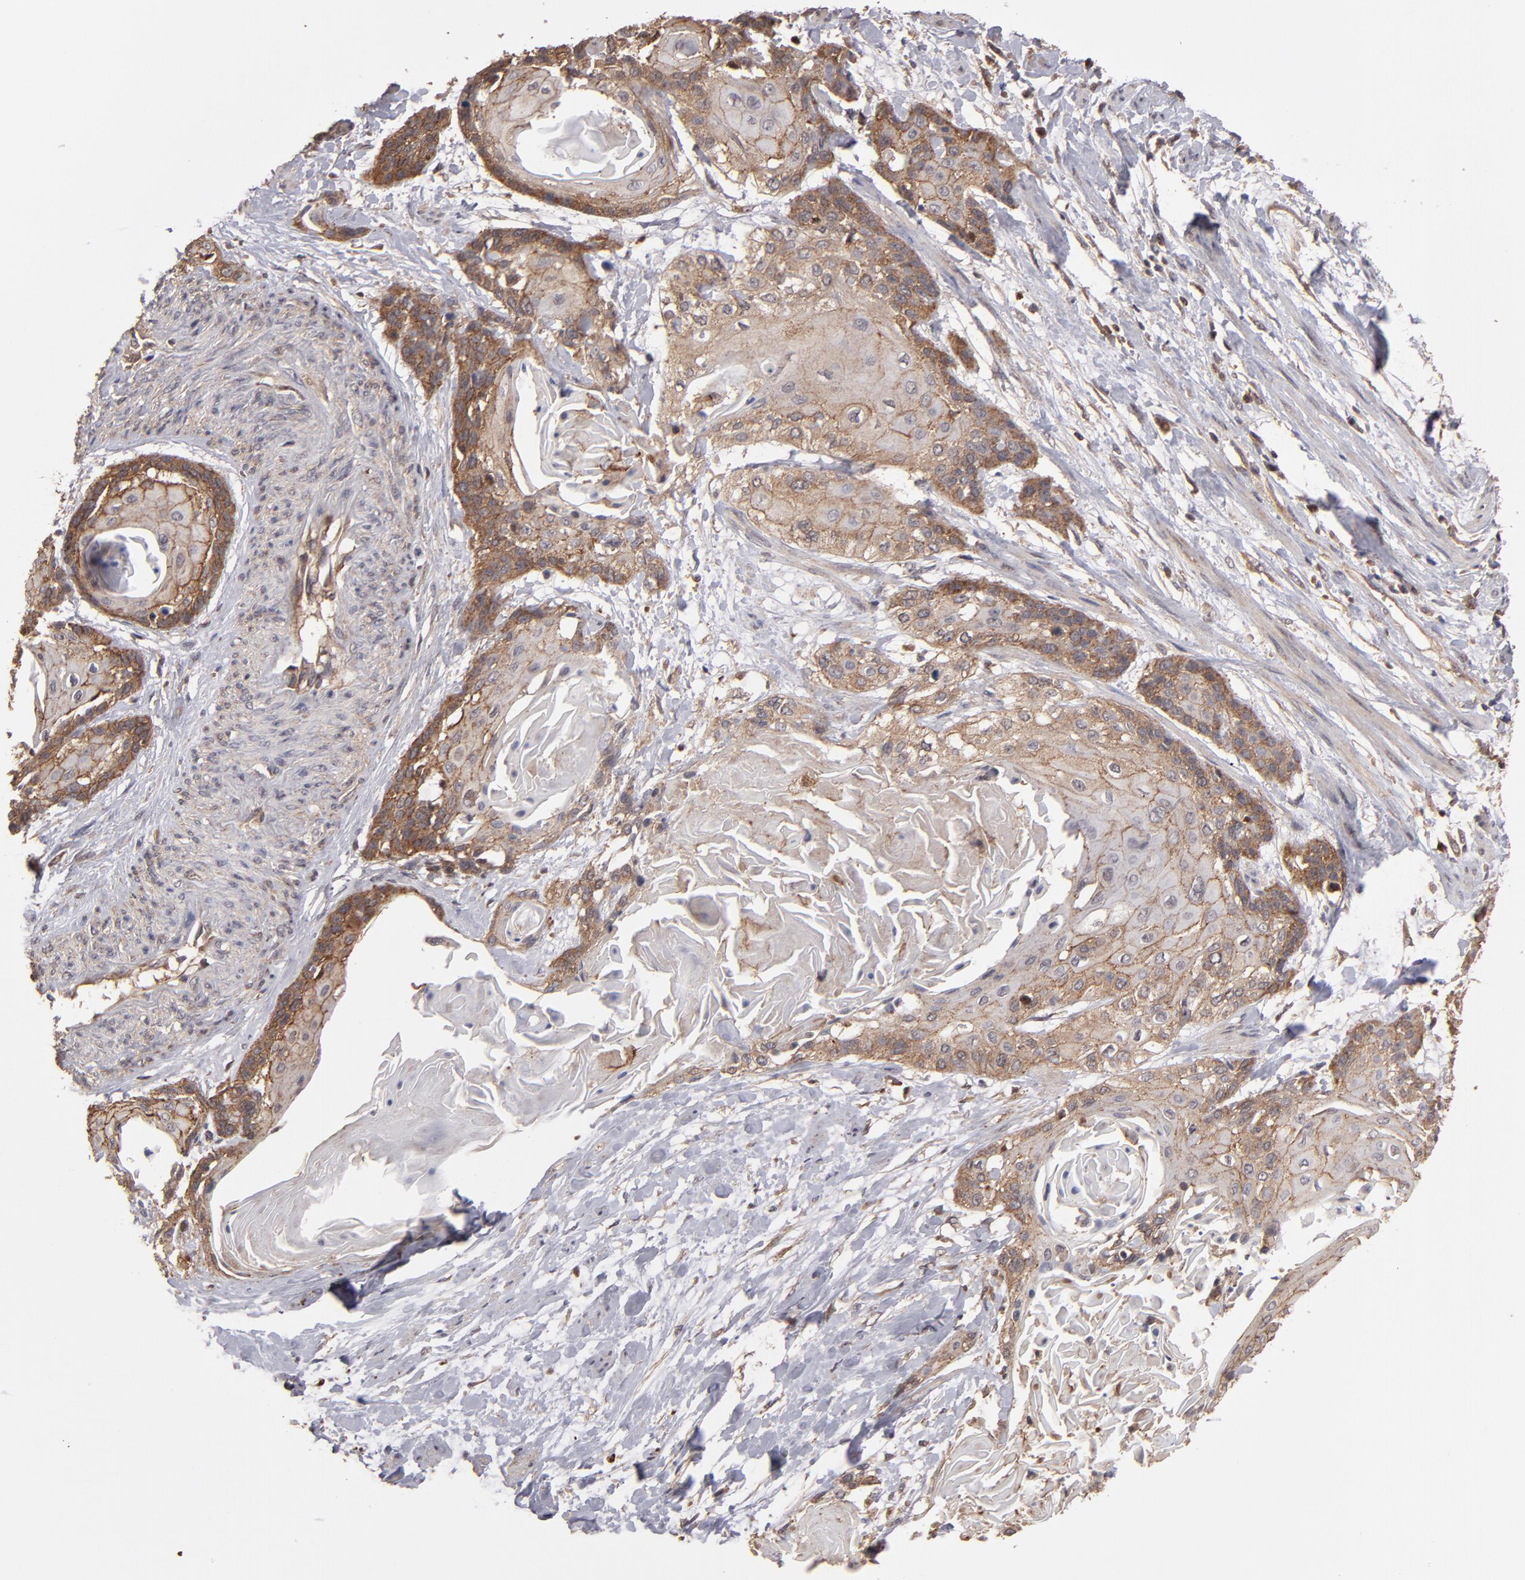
{"staining": {"intensity": "weak", "quantity": "25%-75%", "location": "cytoplasmic/membranous"}, "tissue": "cervical cancer", "cell_type": "Tumor cells", "image_type": "cancer", "snomed": [{"axis": "morphology", "description": "Squamous cell carcinoma, NOS"}, {"axis": "topography", "description": "Cervix"}], "caption": "Squamous cell carcinoma (cervical) stained with DAB (3,3'-diaminobenzidine) IHC exhibits low levels of weak cytoplasmic/membranous positivity in approximately 25%-75% of tumor cells.", "gene": "RPS6KA6", "patient": {"sex": "female", "age": 57}}